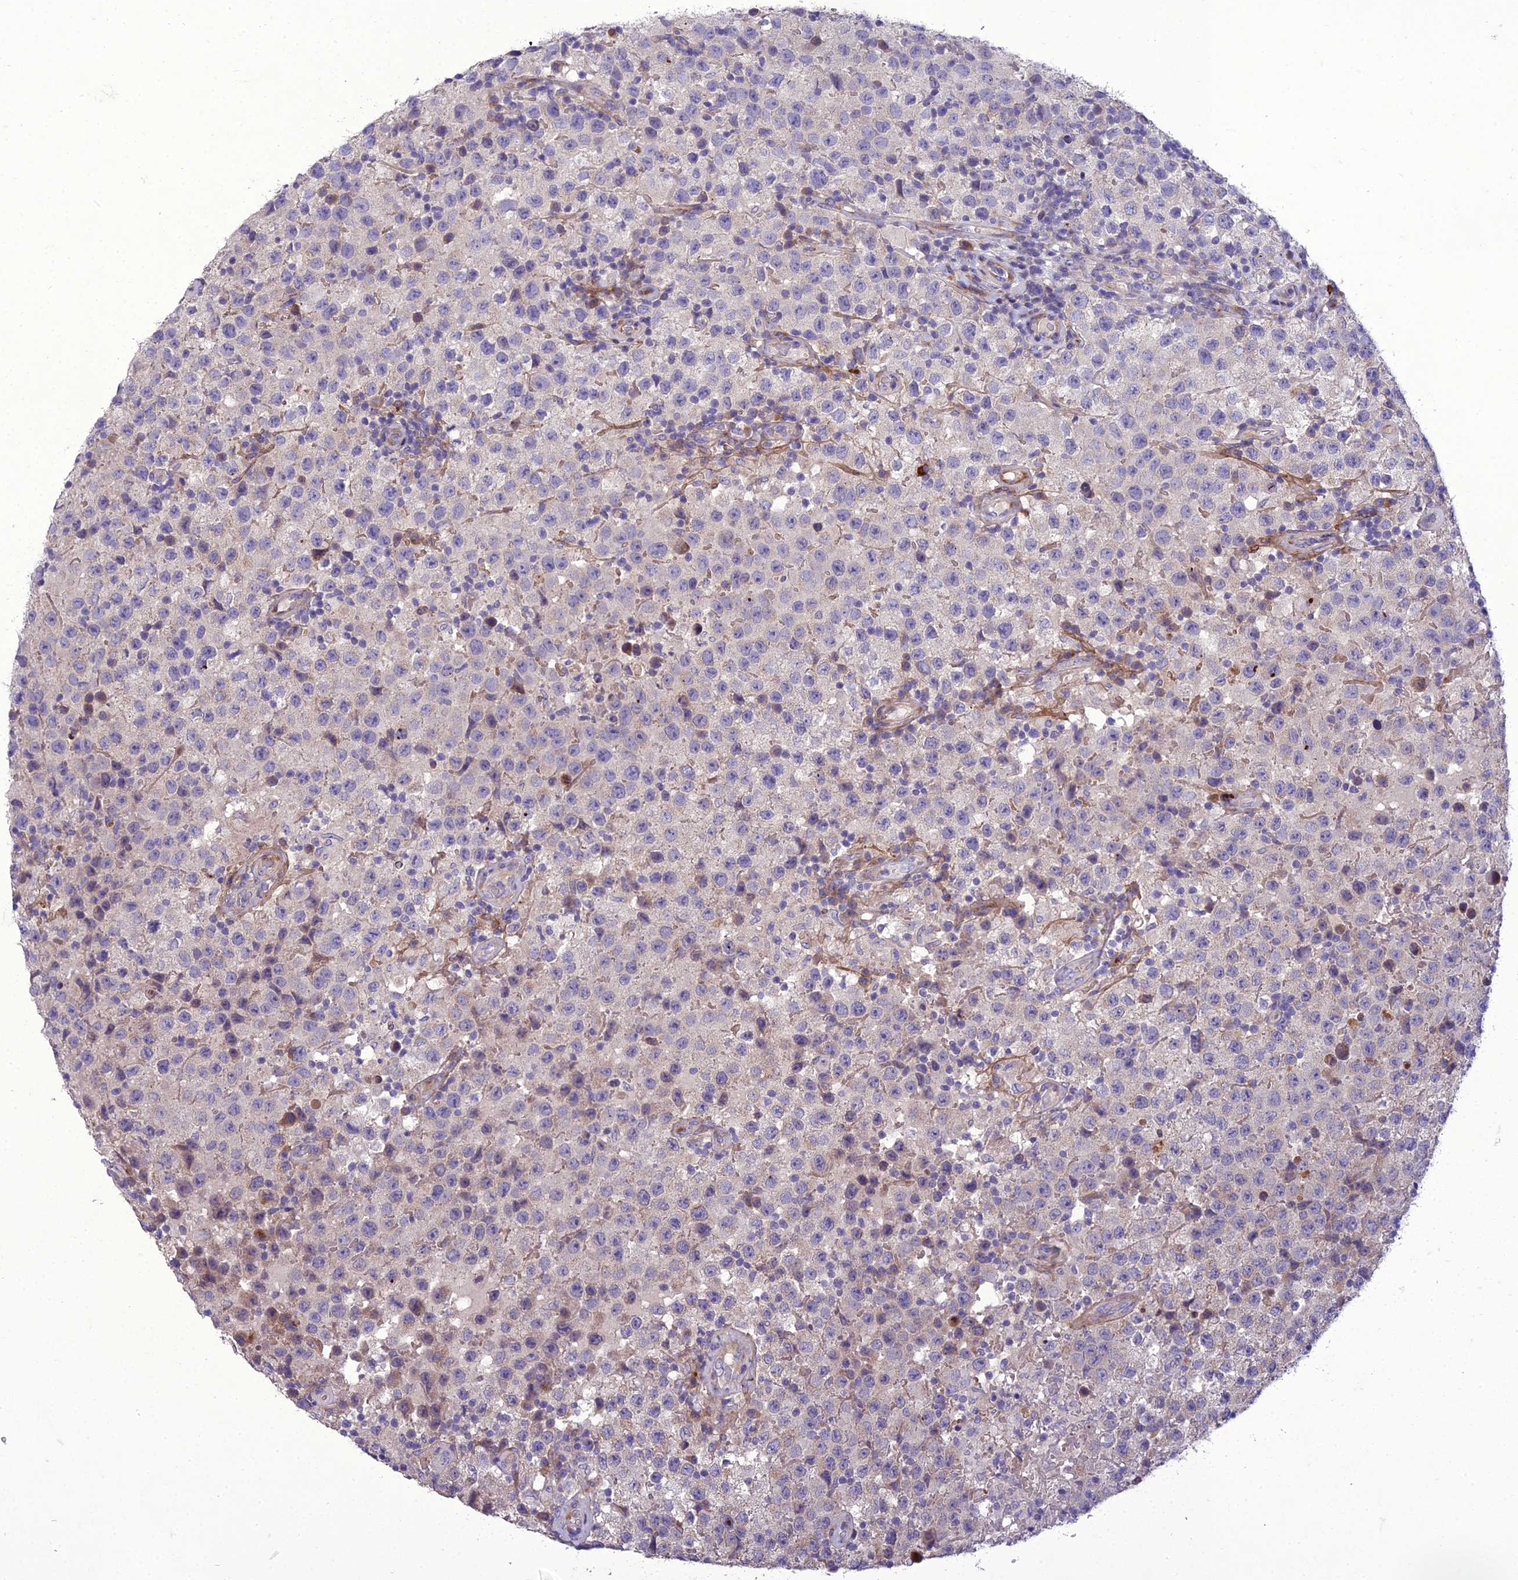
{"staining": {"intensity": "negative", "quantity": "none", "location": "none"}, "tissue": "testis cancer", "cell_type": "Tumor cells", "image_type": "cancer", "snomed": [{"axis": "morphology", "description": "Seminoma, NOS"}, {"axis": "morphology", "description": "Carcinoma, Embryonal, NOS"}, {"axis": "topography", "description": "Testis"}], "caption": "Tumor cells are negative for protein expression in human testis cancer (embryonal carcinoma). Nuclei are stained in blue.", "gene": "ADIPOR2", "patient": {"sex": "male", "age": 41}}